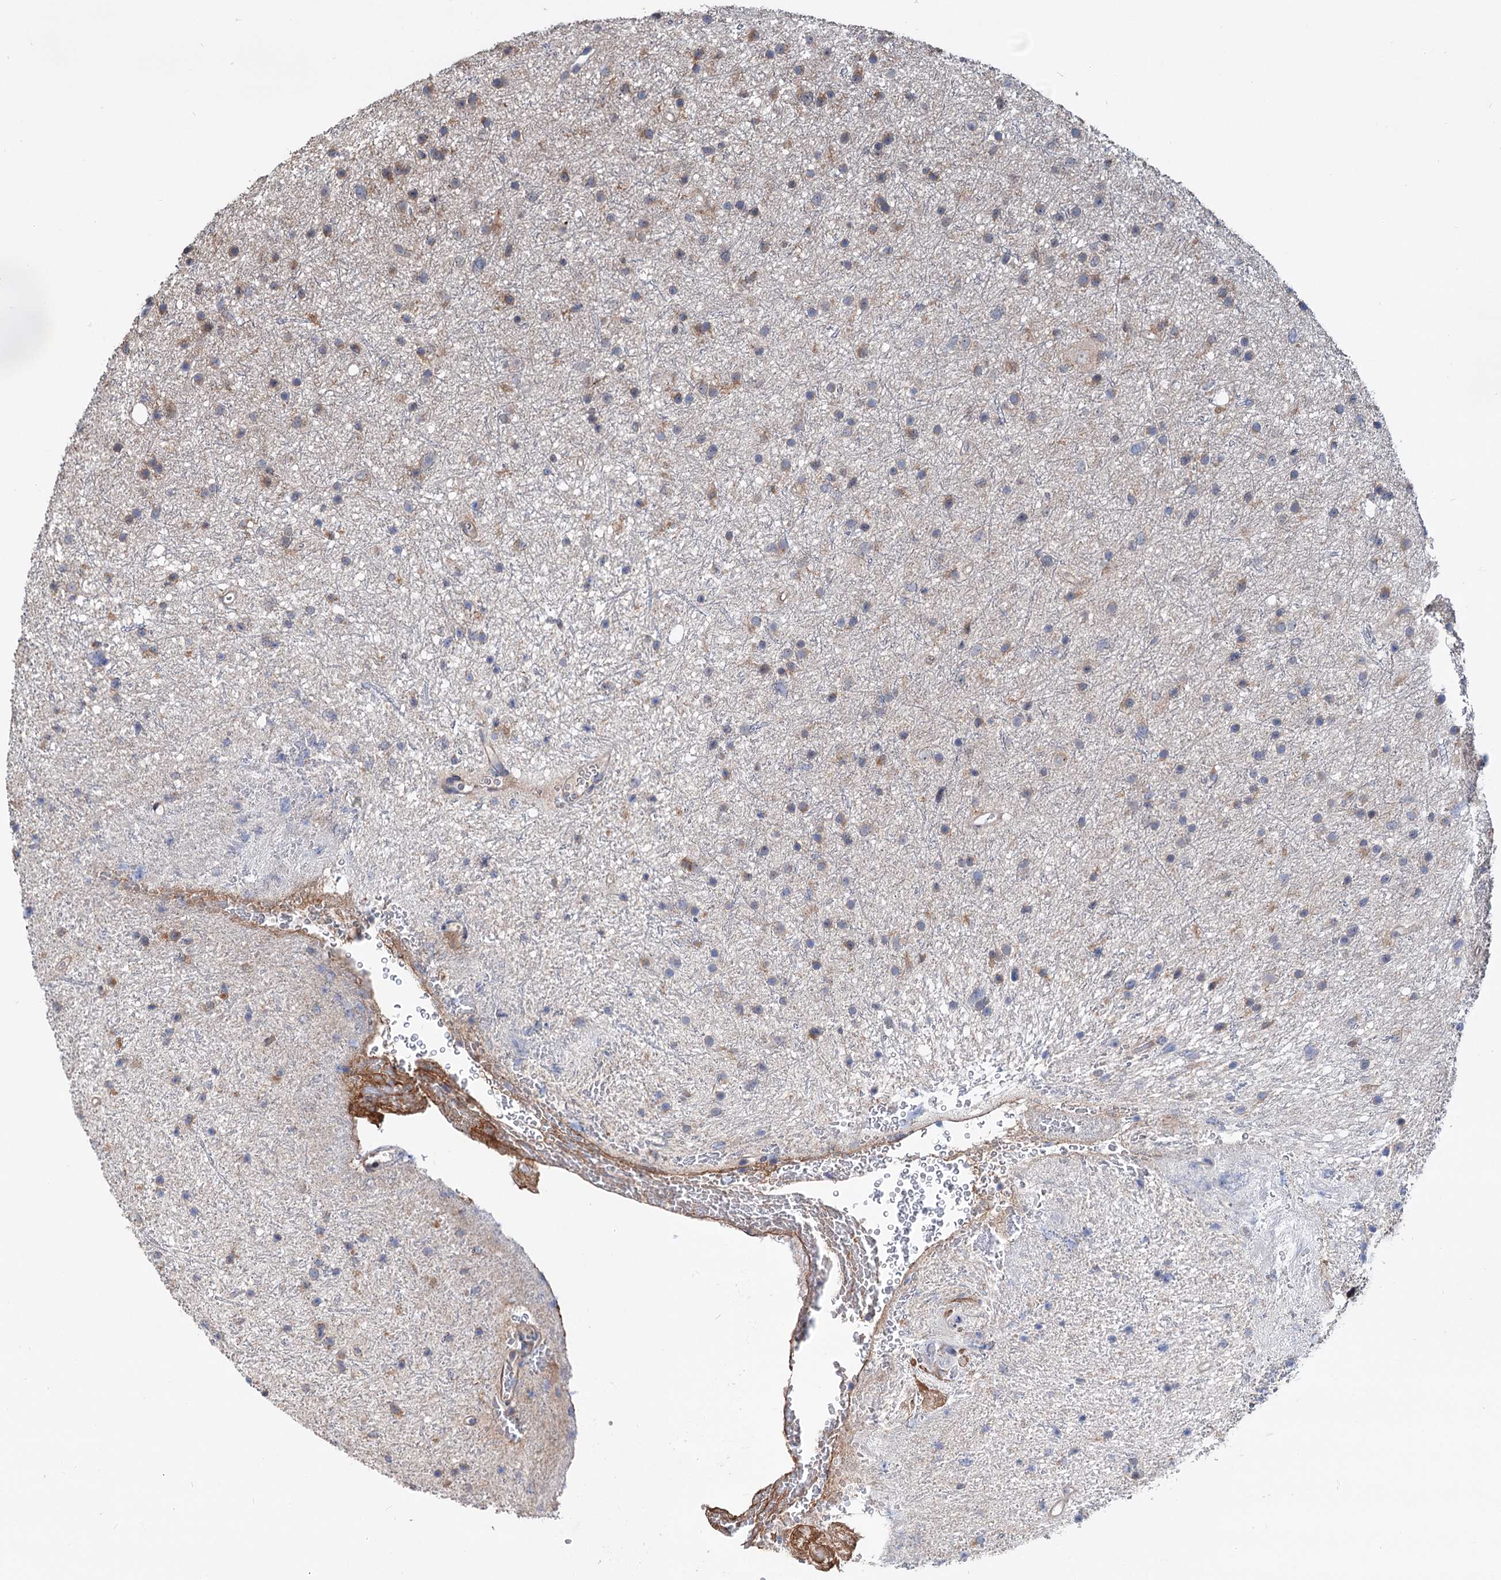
{"staining": {"intensity": "weak", "quantity": "25%-75%", "location": "cytoplasmic/membranous"}, "tissue": "glioma", "cell_type": "Tumor cells", "image_type": "cancer", "snomed": [{"axis": "morphology", "description": "Glioma, malignant, Low grade"}, {"axis": "topography", "description": "Cerebral cortex"}], "caption": "Malignant low-grade glioma tissue displays weak cytoplasmic/membranous expression in approximately 25%-75% of tumor cells", "gene": "RNF111", "patient": {"sex": "female", "age": 39}}